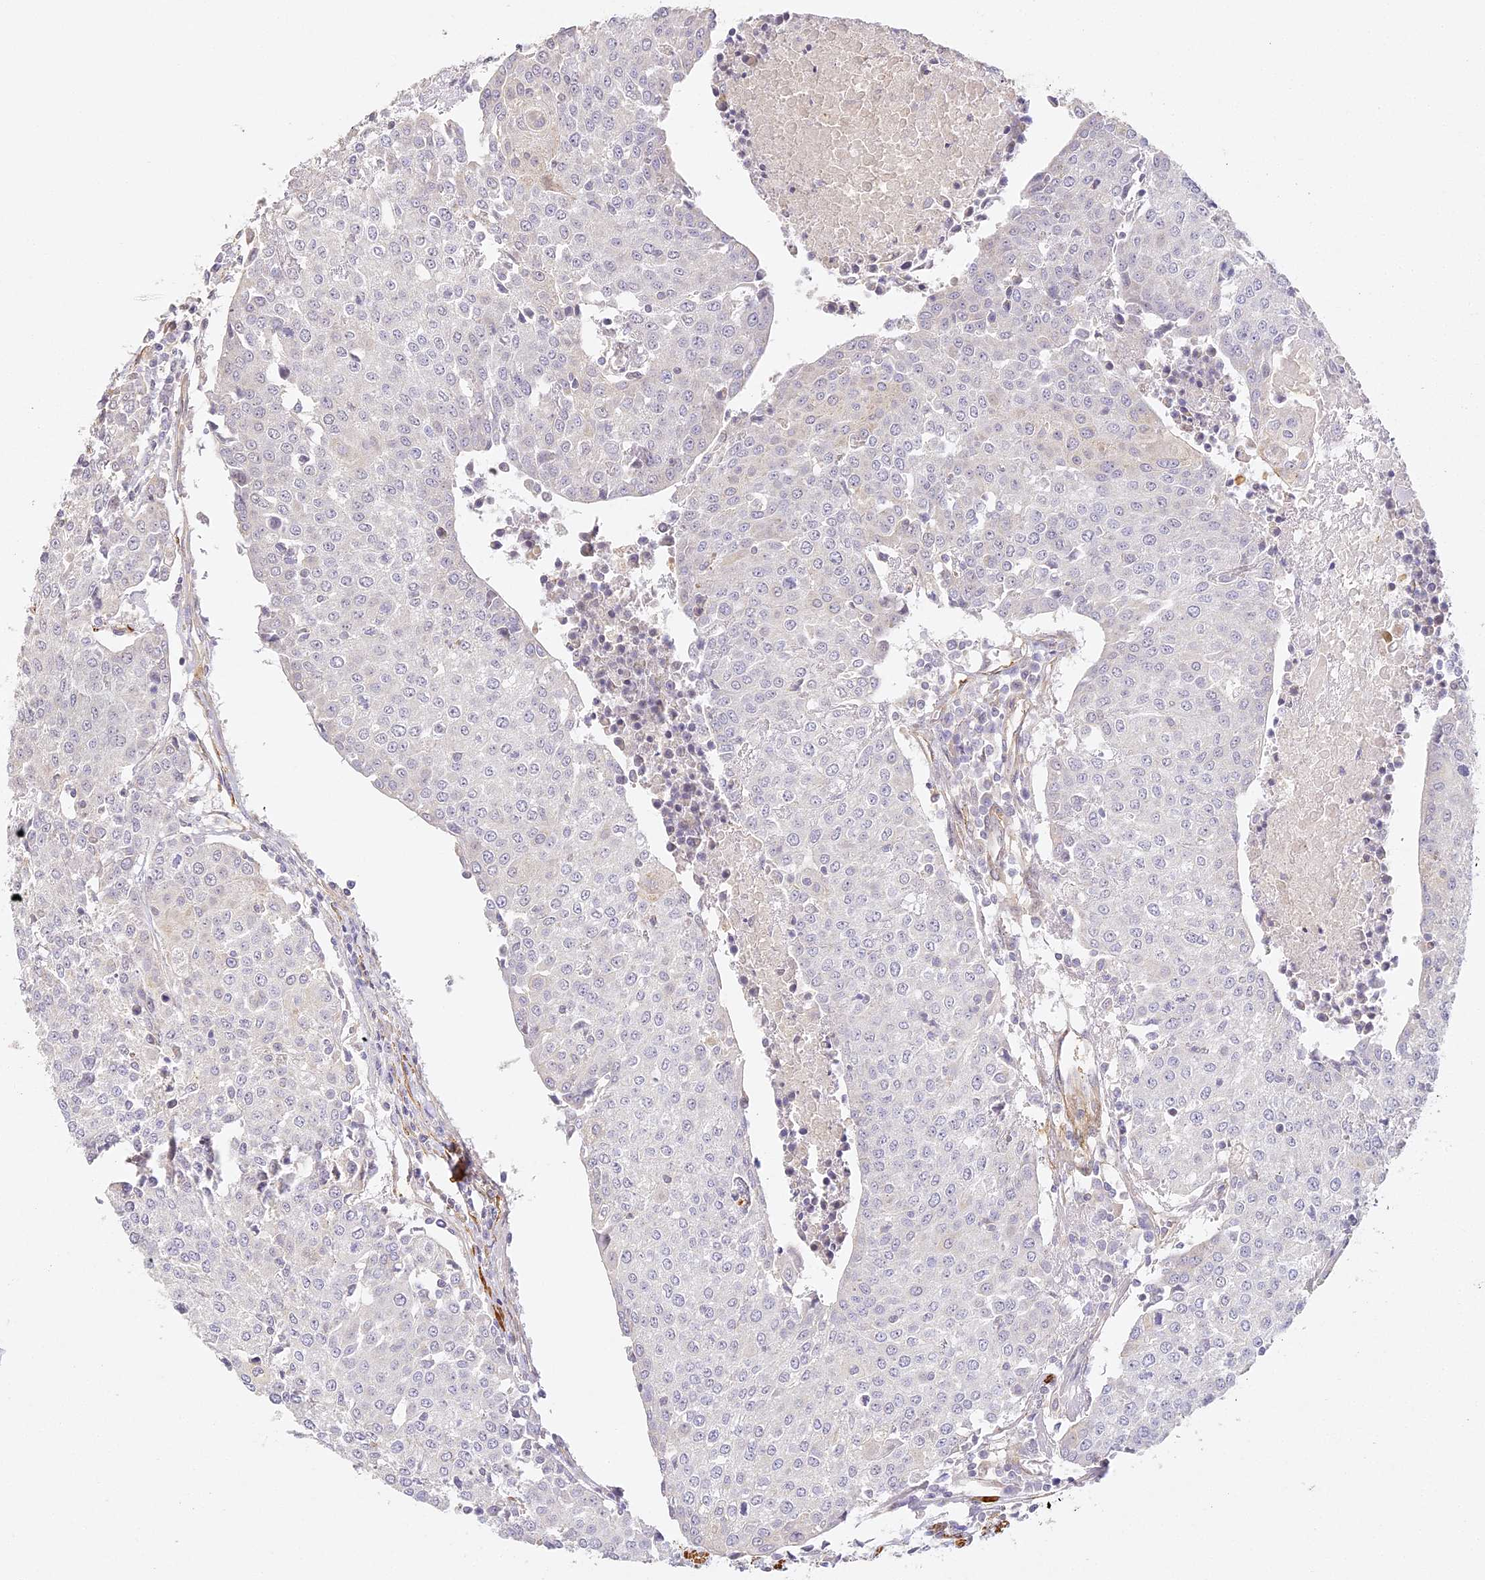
{"staining": {"intensity": "negative", "quantity": "none", "location": "none"}, "tissue": "urothelial cancer", "cell_type": "Tumor cells", "image_type": "cancer", "snomed": [{"axis": "morphology", "description": "Urothelial carcinoma, High grade"}, {"axis": "topography", "description": "Urinary bladder"}], "caption": "Photomicrograph shows no protein staining in tumor cells of high-grade urothelial carcinoma tissue.", "gene": "MED28", "patient": {"sex": "female", "age": 85}}